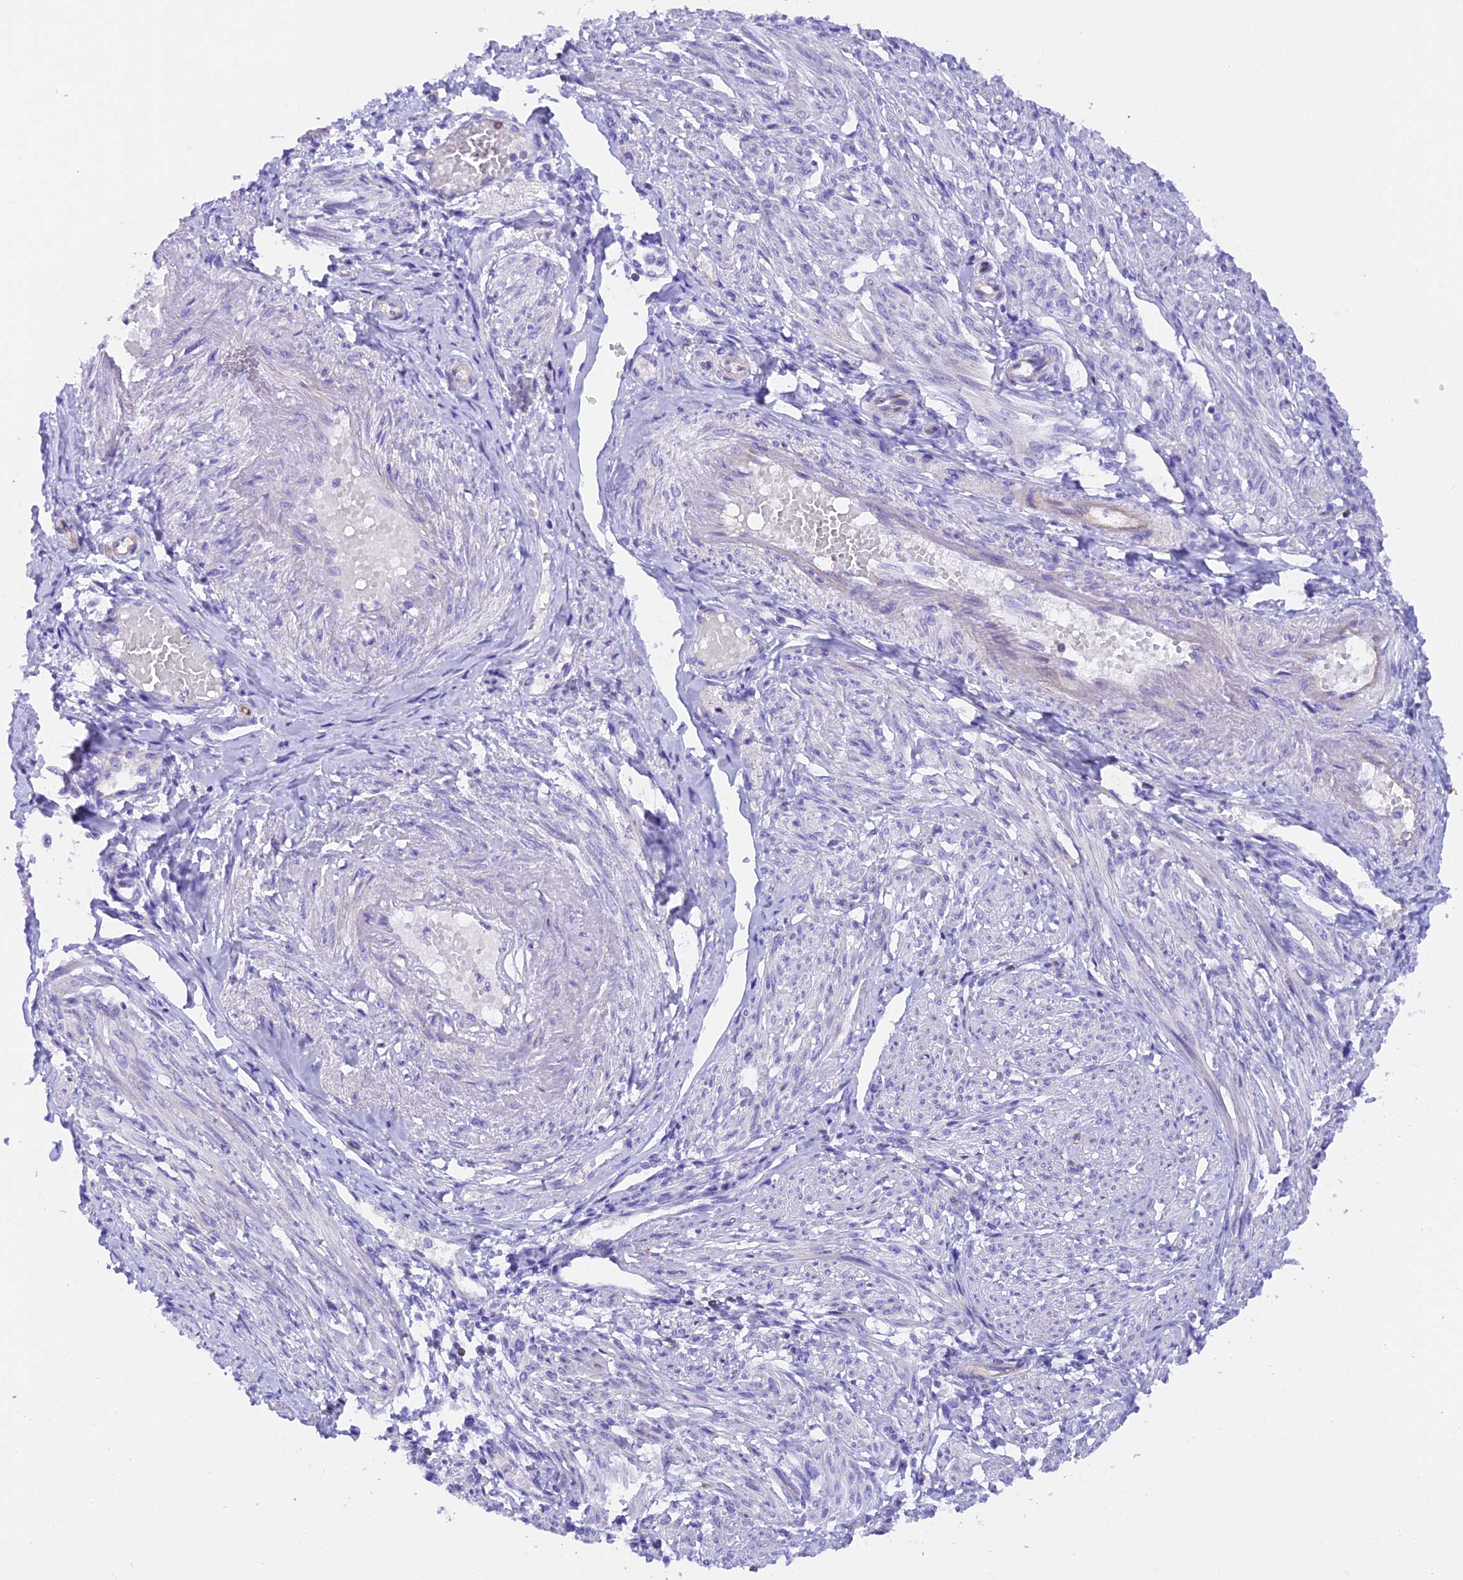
{"staining": {"intensity": "negative", "quantity": "none", "location": "none"}, "tissue": "smooth muscle", "cell_type": "Smooth muscle cells", "image_type": "normal", "snomed": [{"axis": "morphology", "description": "Normal tissue, NOS"}, {"axis": "topography", "description": "Smooth muscle"}], "caption": "Smooth muscle stained for a protein using IHC demonstrates no expression smooth muscle cells.", "gene": "FAM193A", "patient": {"sex": "female", "age": 39}}